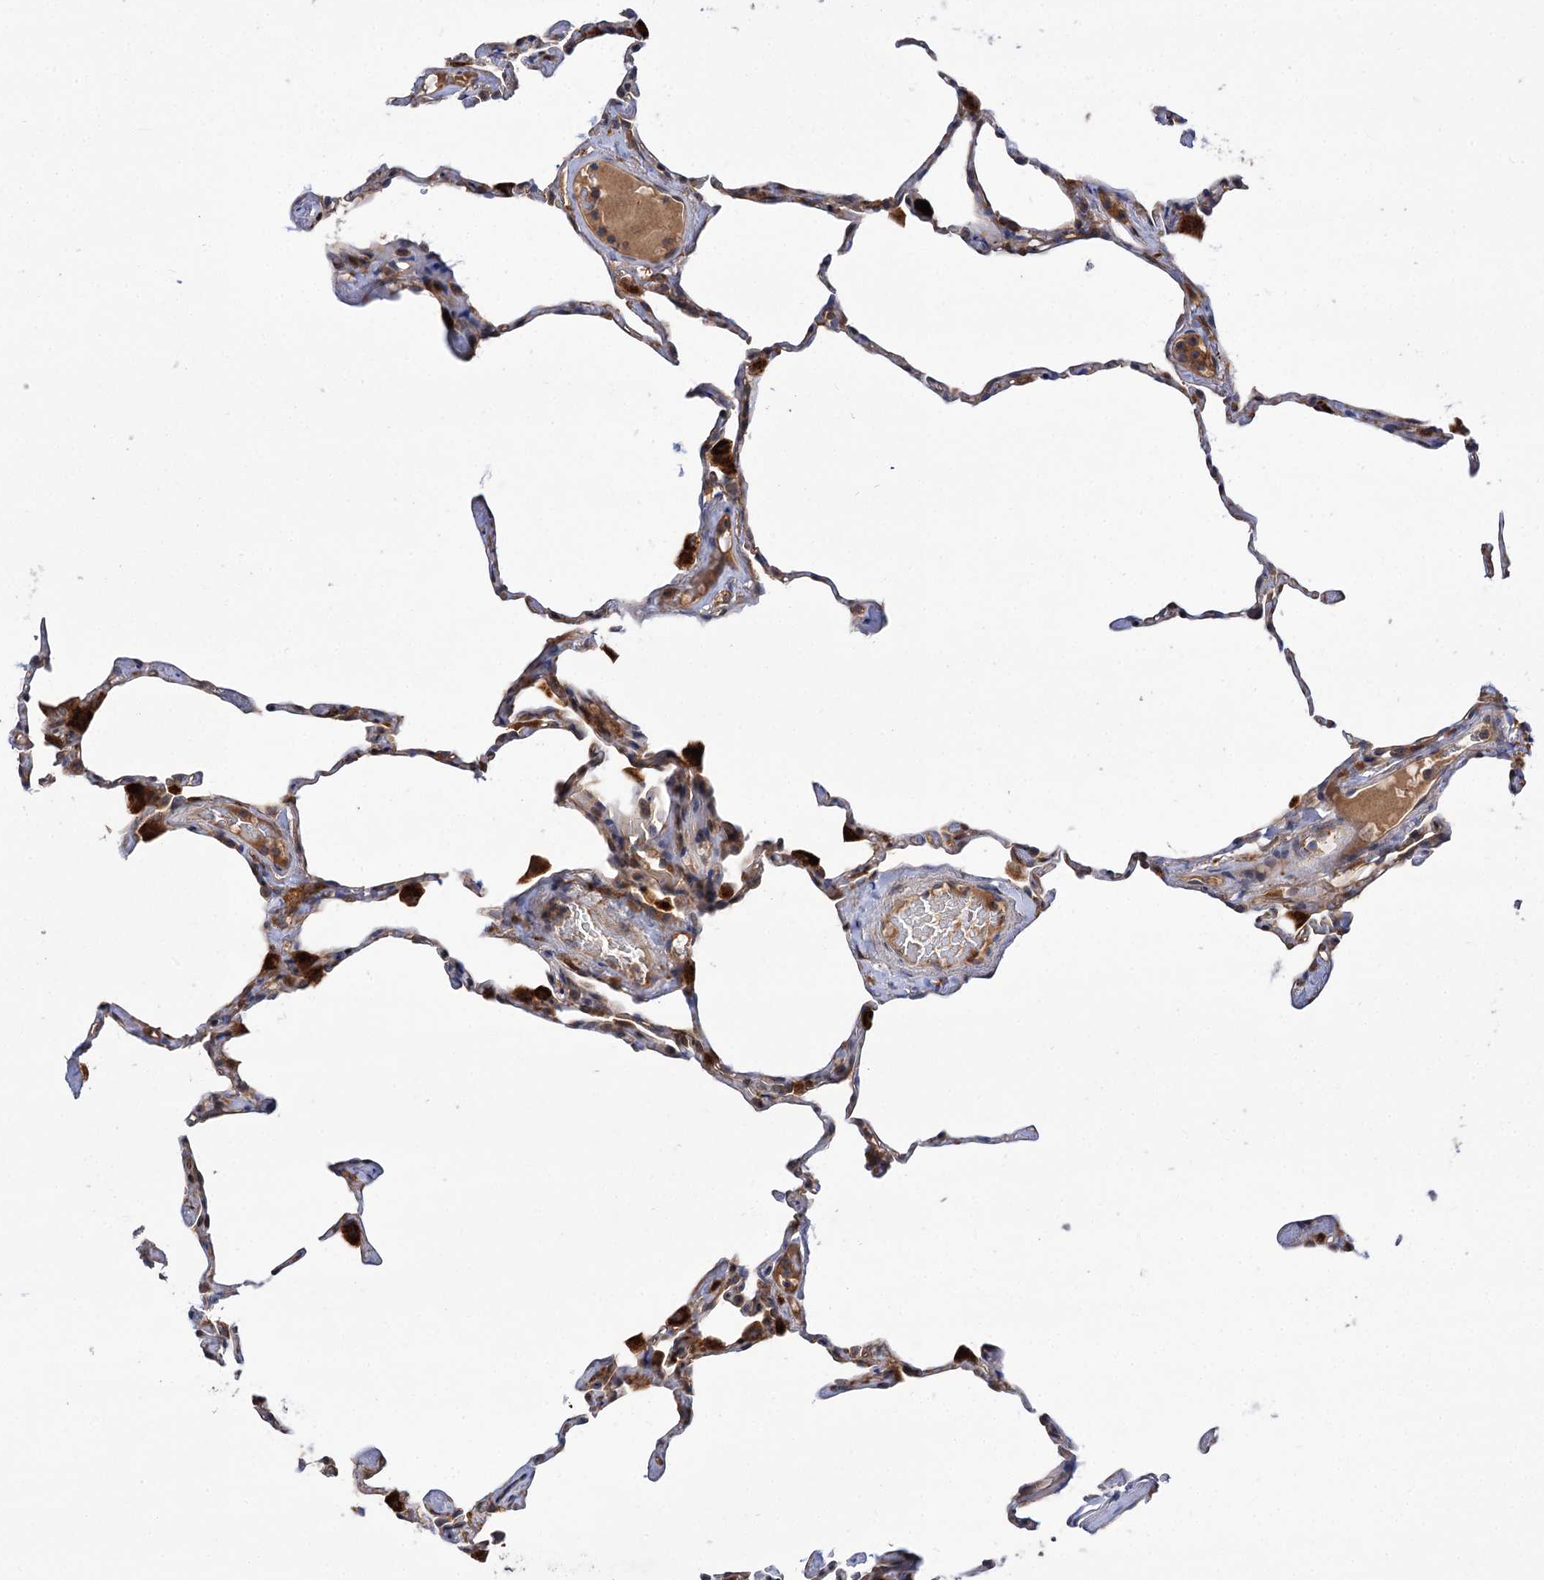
{"staining": {"intensity": "moderate", "quantity": "25%-75%", "location": "cytoplasmic/membranous"}, "tissue": "lung", "cell_type": "Alveolar cells", "image_type": "normal", "snomed": [{"axis": "morphology", "description": "Normal tissue, NOS"}, {"axis": "topography", "description": "Lung"}], "caption": "Immunohistochemistry (IHC) (DAB) staining of normal lung shows moderate cytoplasmic/membranous protein staining in about 25%-75% of alveolar cells. The staining was performed using DAB, with brown indicating positive protein expression. Nuclei are stained blue with hematoxylin.", "gene": "PATL1", "patient": {"sex": "male", "age": 65}}